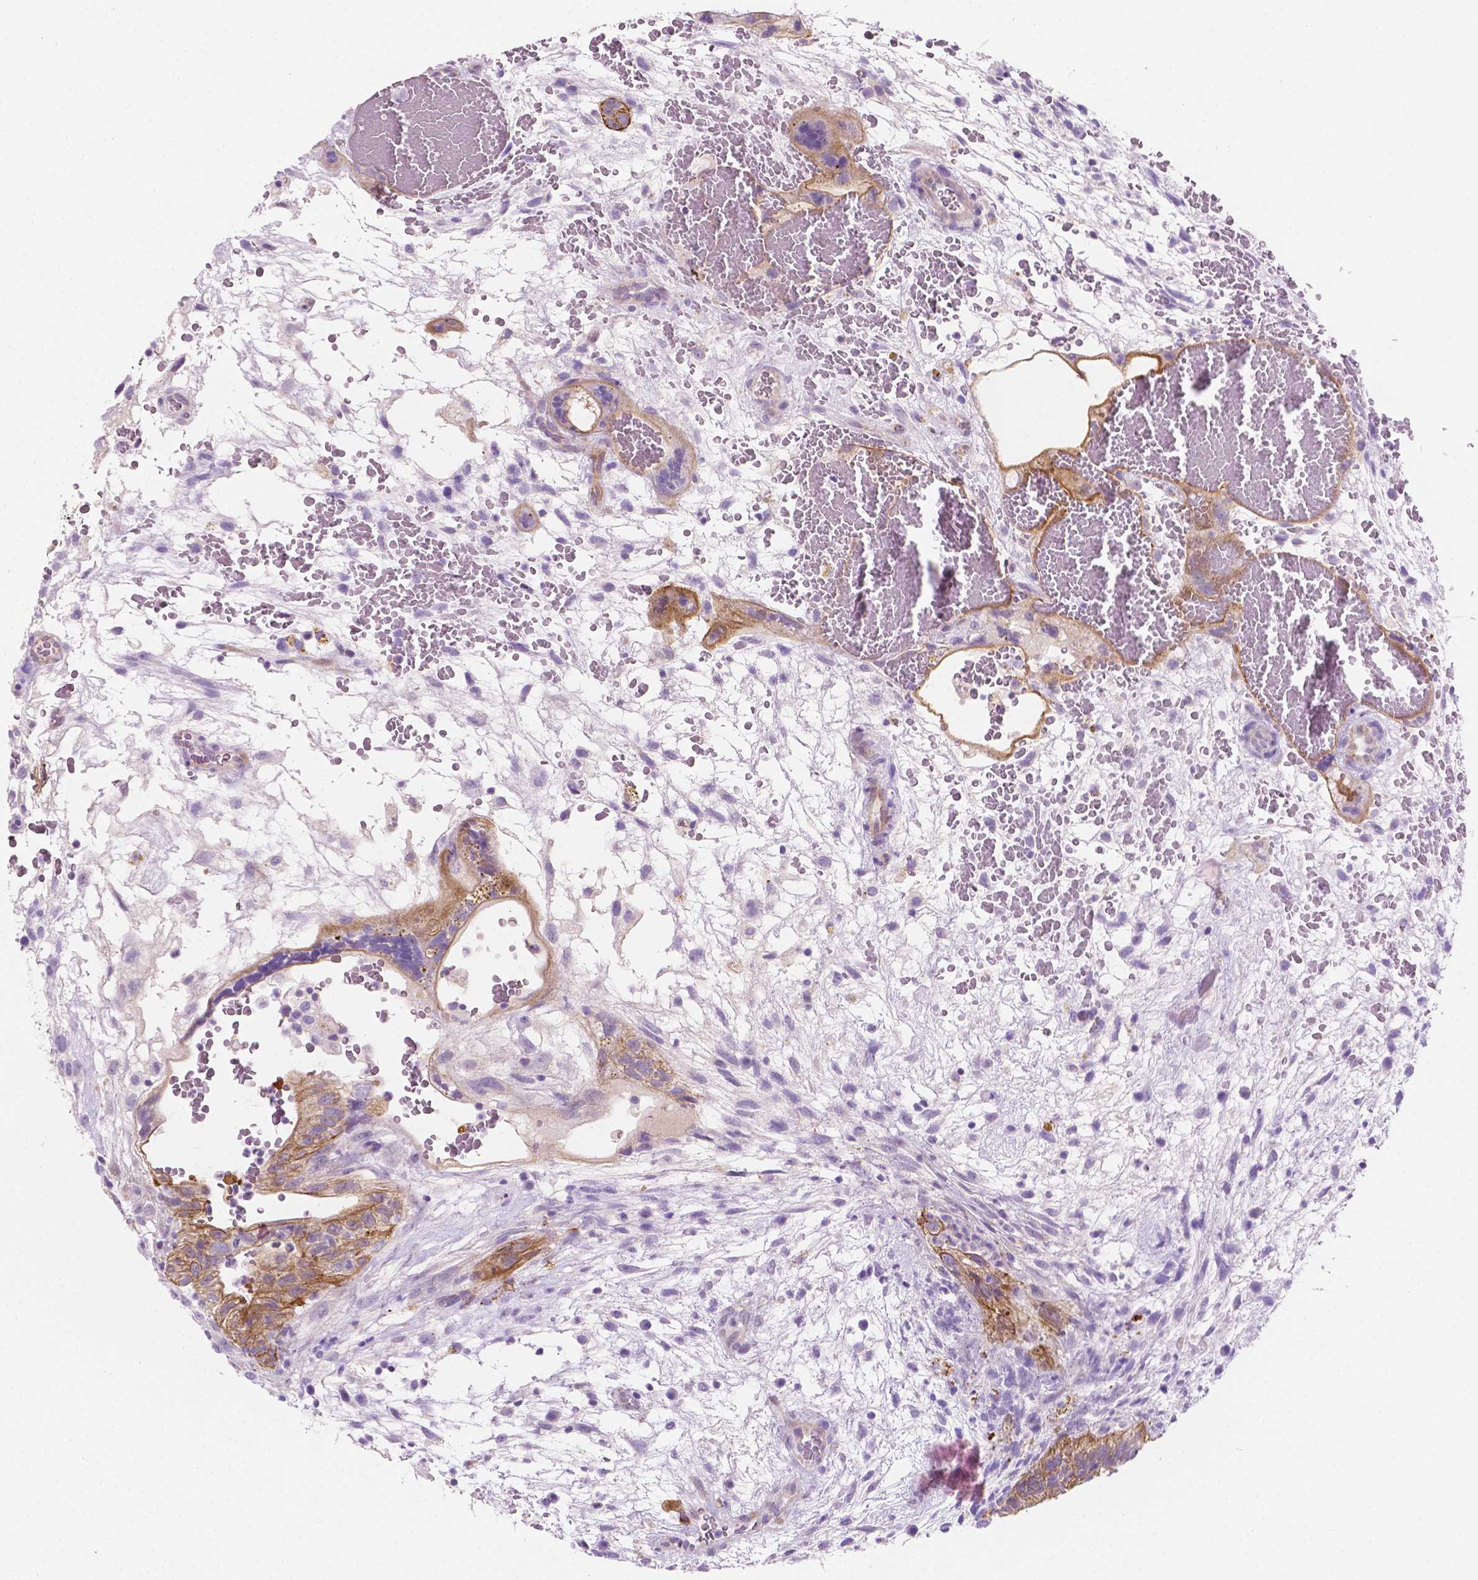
{"staining": {"intensity": "moderate", "quantity": ">75%", "location": "cytoplasmic/membranous"}, "tissue": "testis cancer", "cell_type": "Tumor cells", "image_type": "cancer", "snomed": [{"axis": "morphology", "description": "Normal tissue, NOS"}, {"axis": "morphology", "description": "Carcinoma, Embryonal, NOS"}, {"axis": "topography", "description": "Testis"}], "caption": "Brown immunohistochemical staining in human testis embryonal carcinoma shows moderate cytoplasmic/membranous positivity in about >75% of tumor cells.", "gene": "EPPK1", "patient": {"sex": "male", "age": 32}}